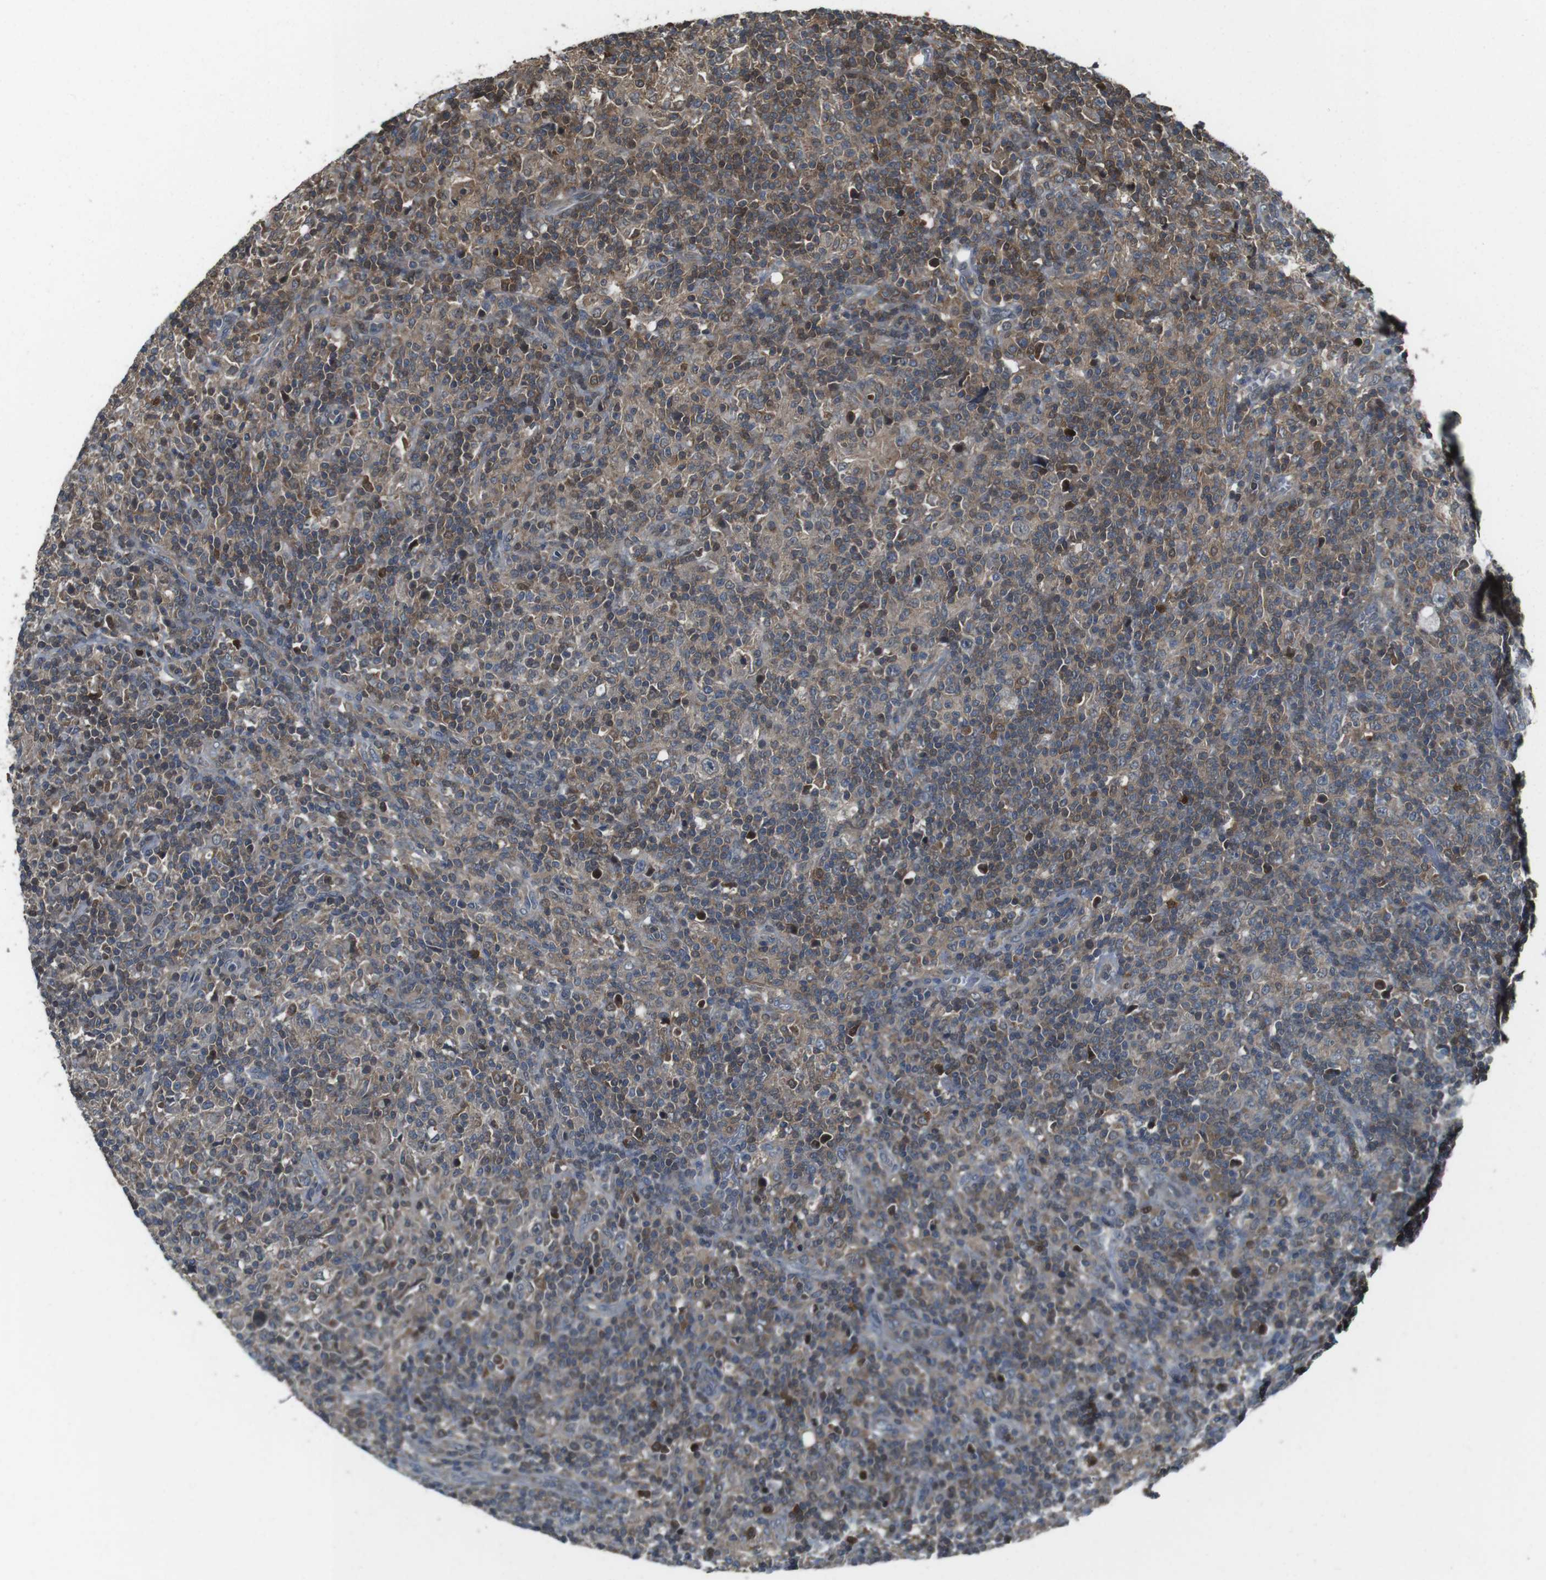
{"staining": {"intensity": "negative", "quantity": "none", "location": "none"}, "tissue": "lymphoma", "cell_type": "Tumor cells", "image_type": "cancer", "snomed": [{"axis": "morphology", "description": "Hodgkin's disease, NOS"}, {"axis": "topography", "description": "Lymph node"}], "caption": "Immunohistochemical staining of human lymphoma demonstrates no significant staining in tumor cells.", "gene": "LRRC3B", "patient": {"sex": "male", "age": 70}}